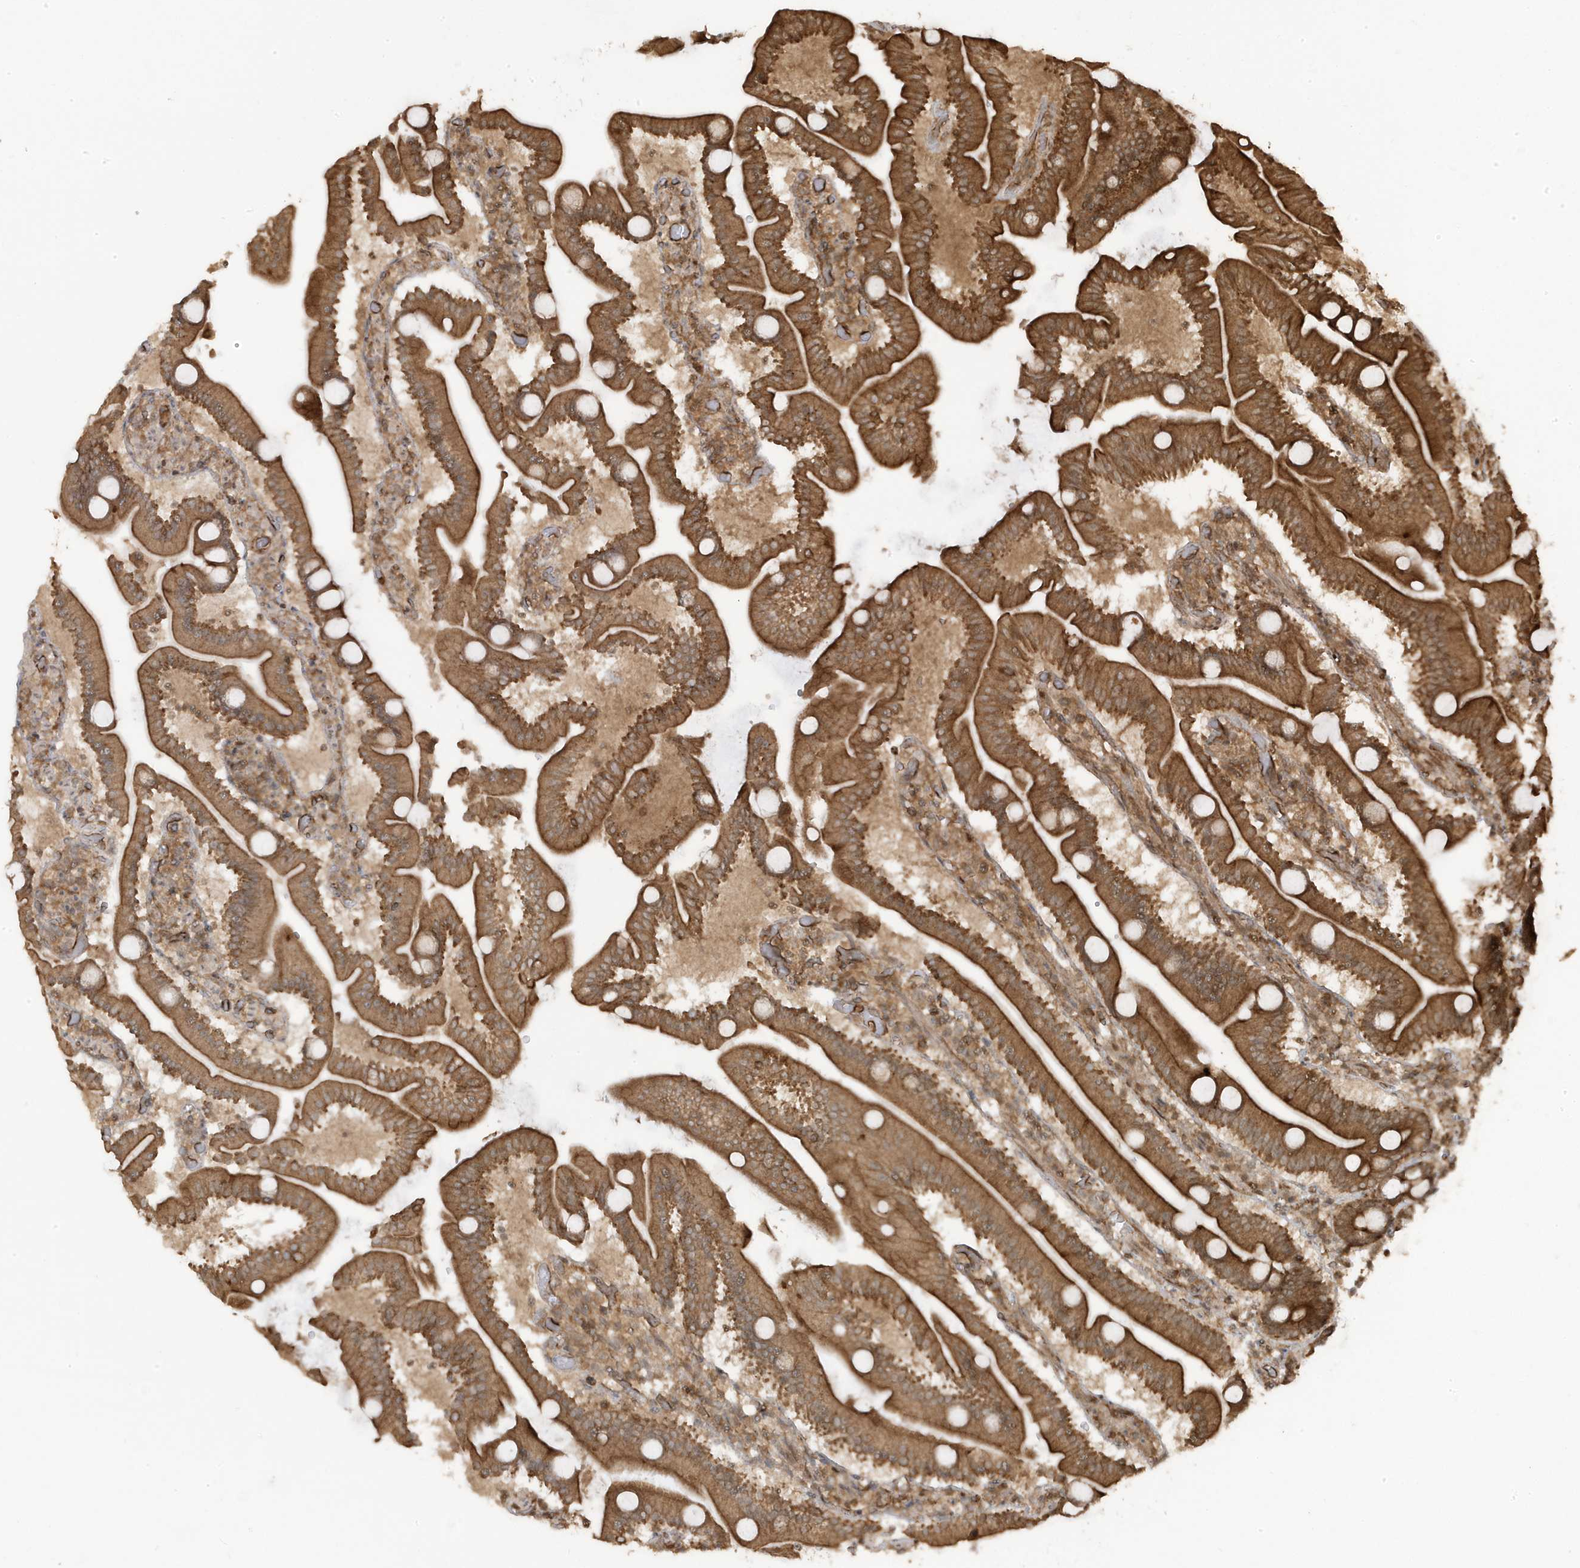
{"staining": {"intensity": "strong", "quantity": ">75%", "location": "cytoplasmic/membranous"}, "tissue": "duodenum", "cell_type": "Glandular cells", "image_type": "normal", "snomed": [{"axis": "morphology", "description": "Normal tissue, NOS"}, {"axis": "topography", "description": "Duodenum"}], "caption": "Immunohistochemistry (IHC) (DAB) staining of benign human duodenum exhibits strong cytoplasmic/membranous protein expression in approximately >75% of glandular cells. Nuclei are stained in blue.", "gene": "ASAP1", "patient": {"sex": "male", "age": 55}}